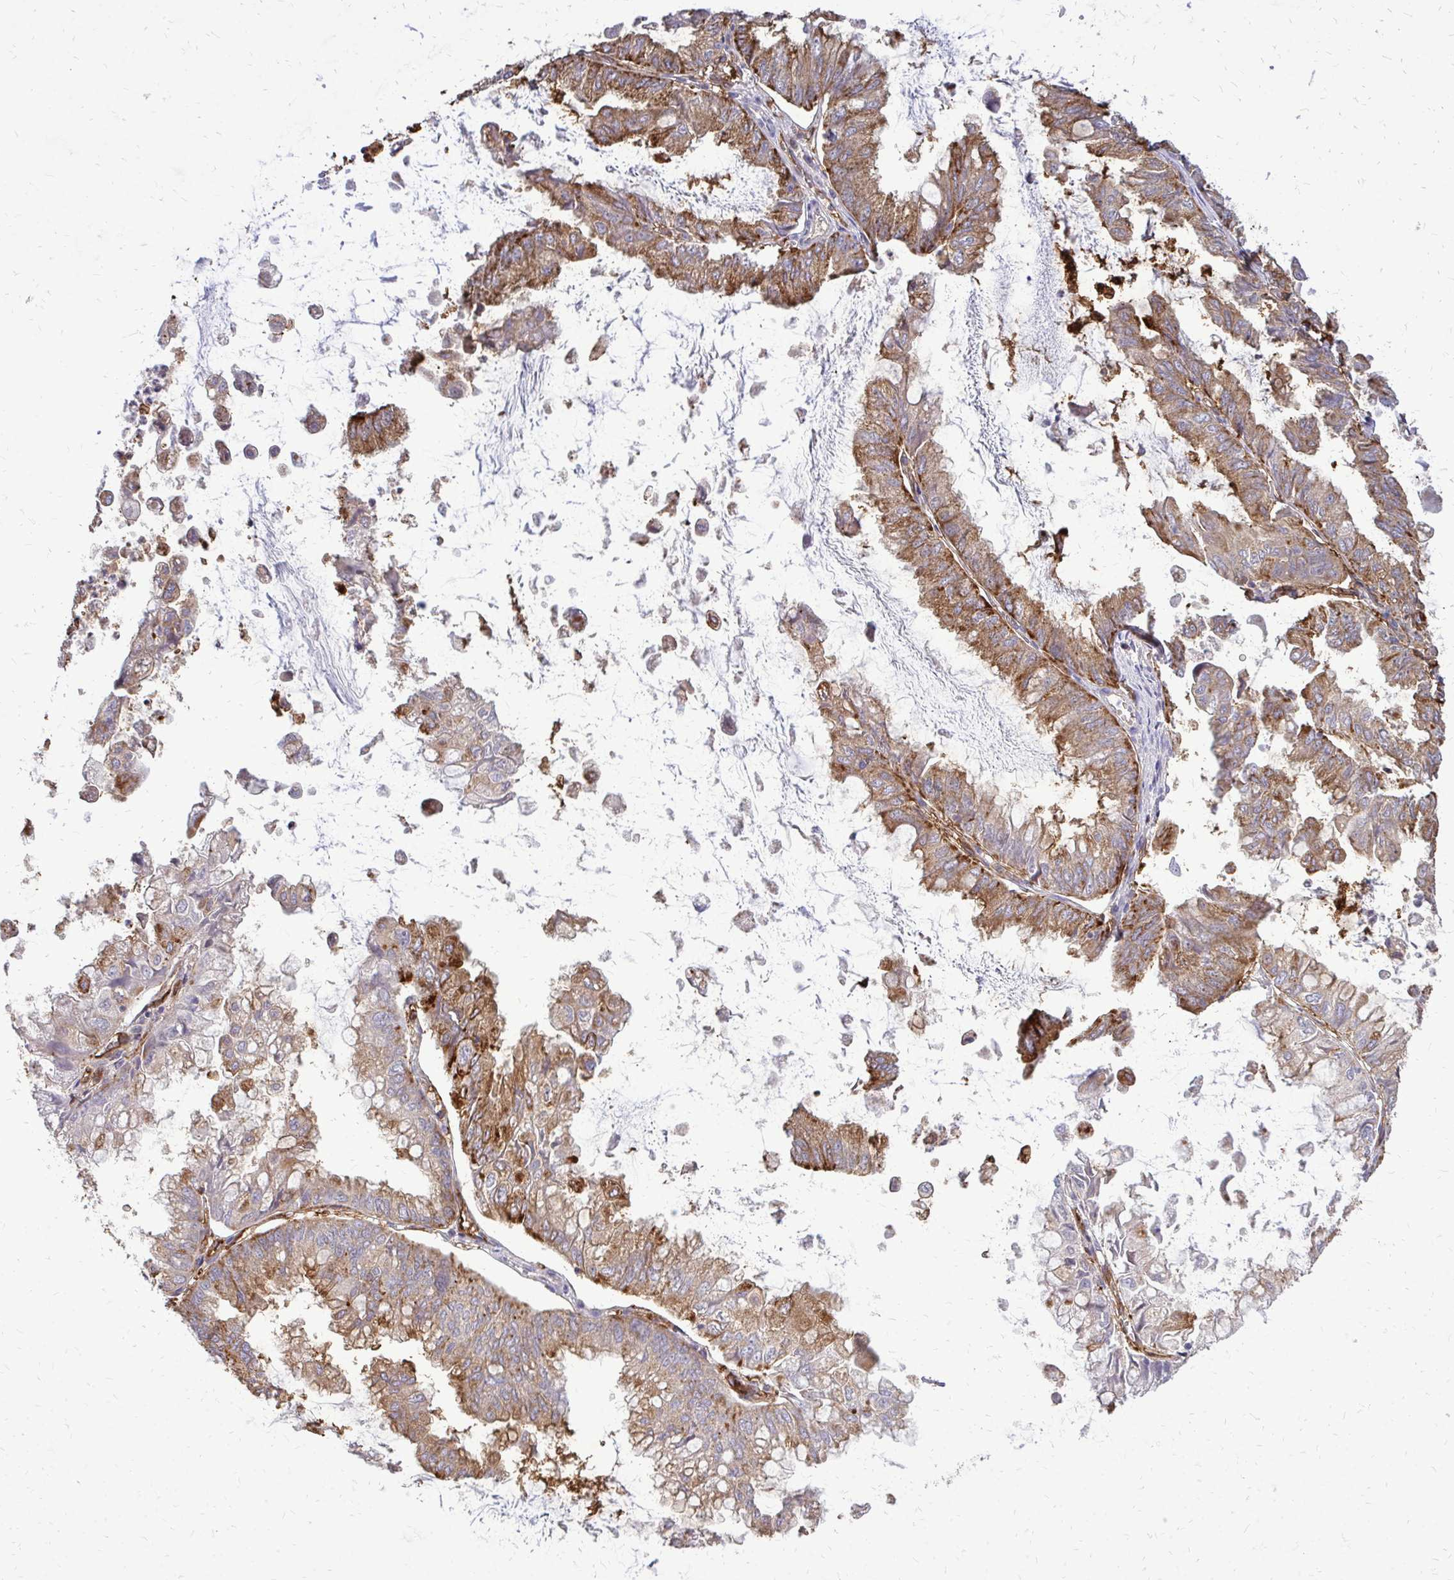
{"staining": {"intensity": "moderate", "quantity": "25%-75%", "location": "cytoplasmic/membranous"}, "tissue": "stomach cancer", "cell_type": "Tumor cells", "image_type": "cancer", "snomed": [{"axis": "morphology", "description": "Adenocarcinoma, NOS"}, {"axis": "topography", "description": "Stomach, upper"}], "caption": "The micrograph exhibits staining of stomach cancer, revealing moderate cytoplasmic/membranous protein positivity (brown color) within tumor cells. Immunohistochemistry (ihc) stains the protein of interest in brown and the nuclei are stained blue.", "gene": "MARCKSL1", "patient": {"sex": "male", "age": 80}}